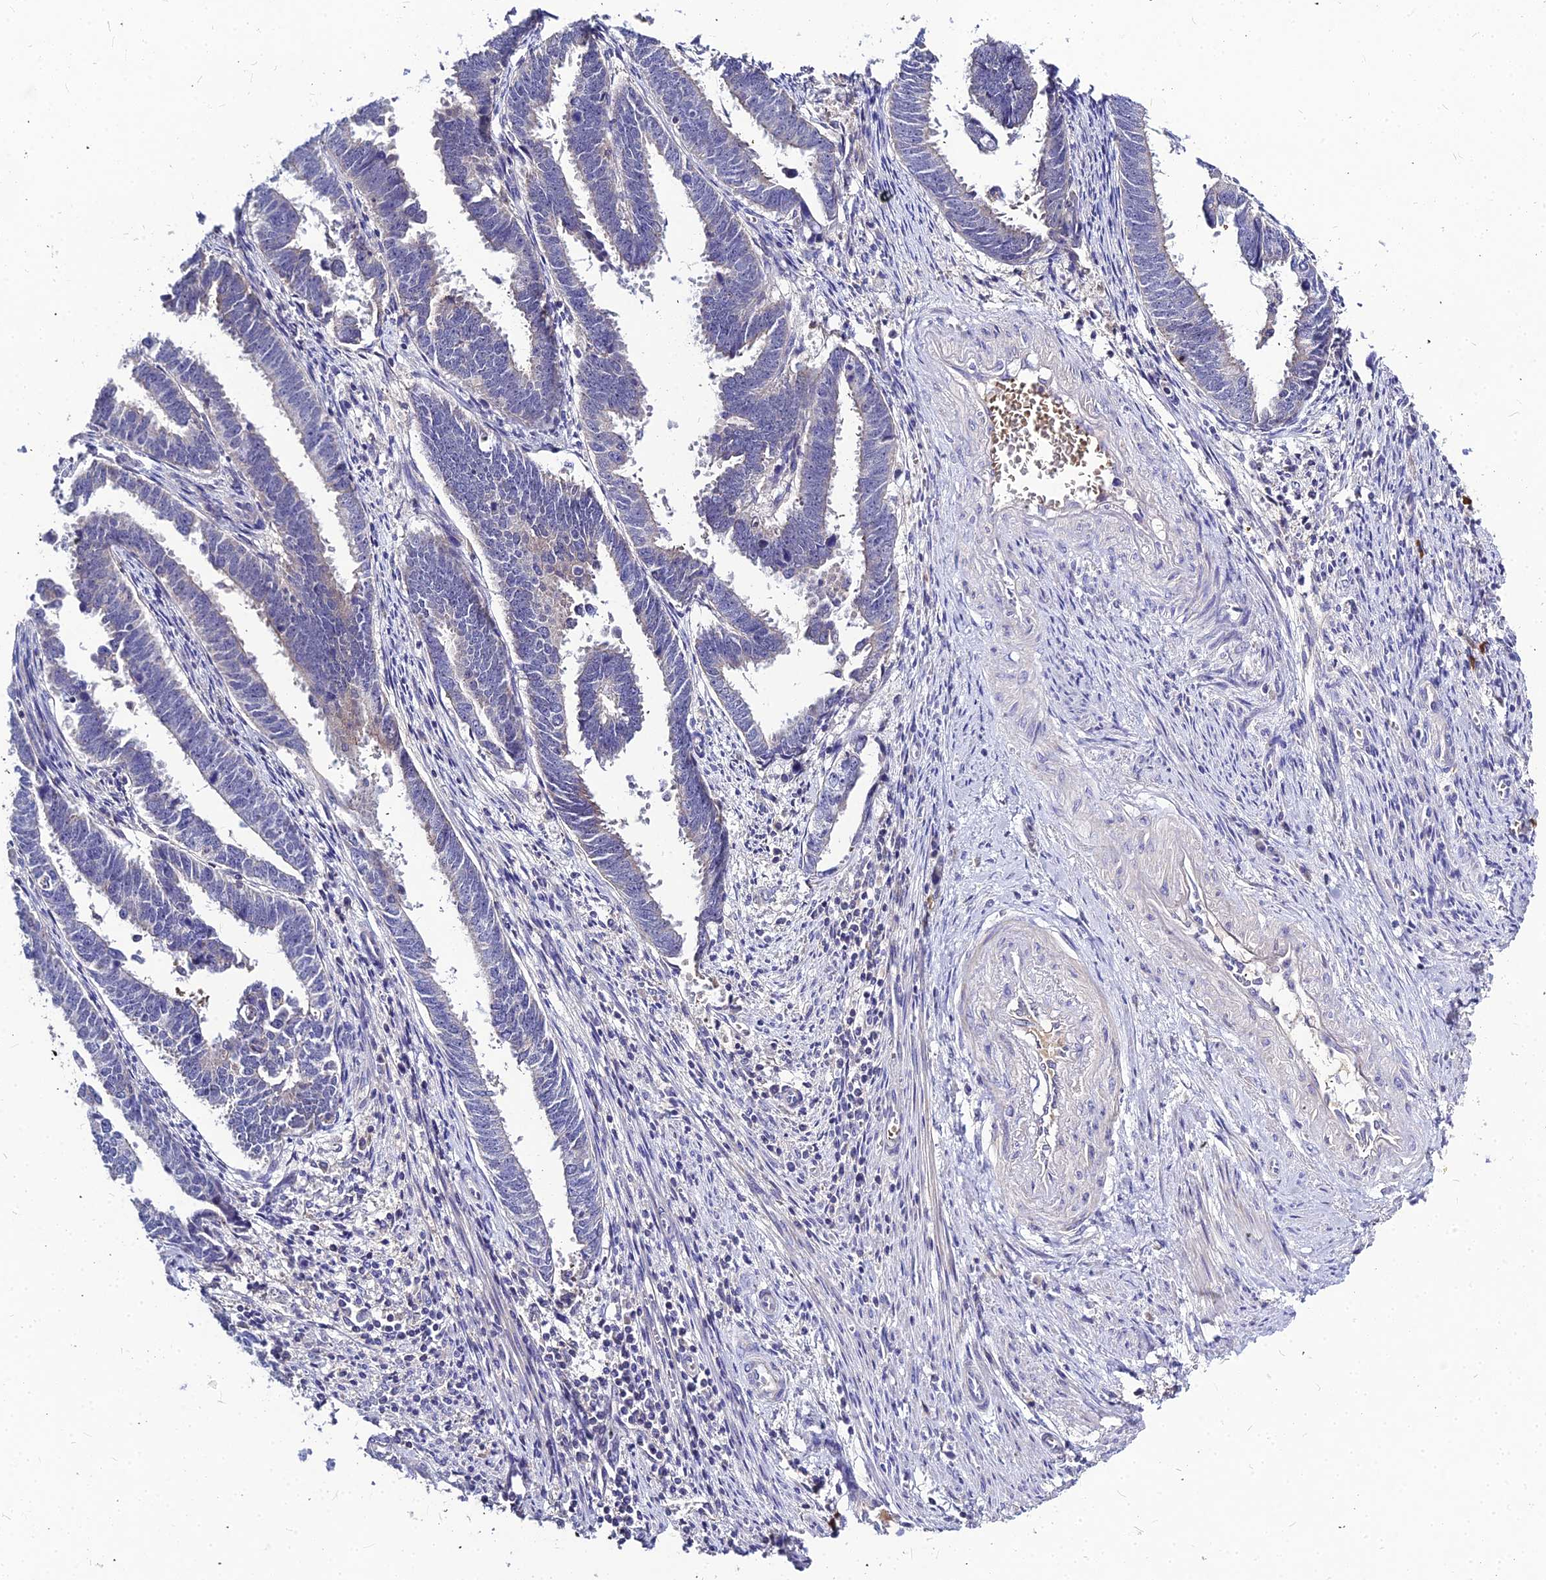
{"staining": {"intensity": "negative", "quantity": "none", "location": "none"}, "tissue": "endometrial cancer", "cell_type": "Tumor cells", "image_type": "cancer", "snomed": [{"axis": "morphology", "description": "Adenocarcinoma, NOS"}, {"axis": "topography", "description": "Endometrium"}], "caption": "Immunohistochemistry micrograph of endometrial adenocarcinoma stained for a protein (brown), which displays no staining in tumor cells.", "gene": "DMRTA1", "patient": {"sex": "female", "age": 75}}